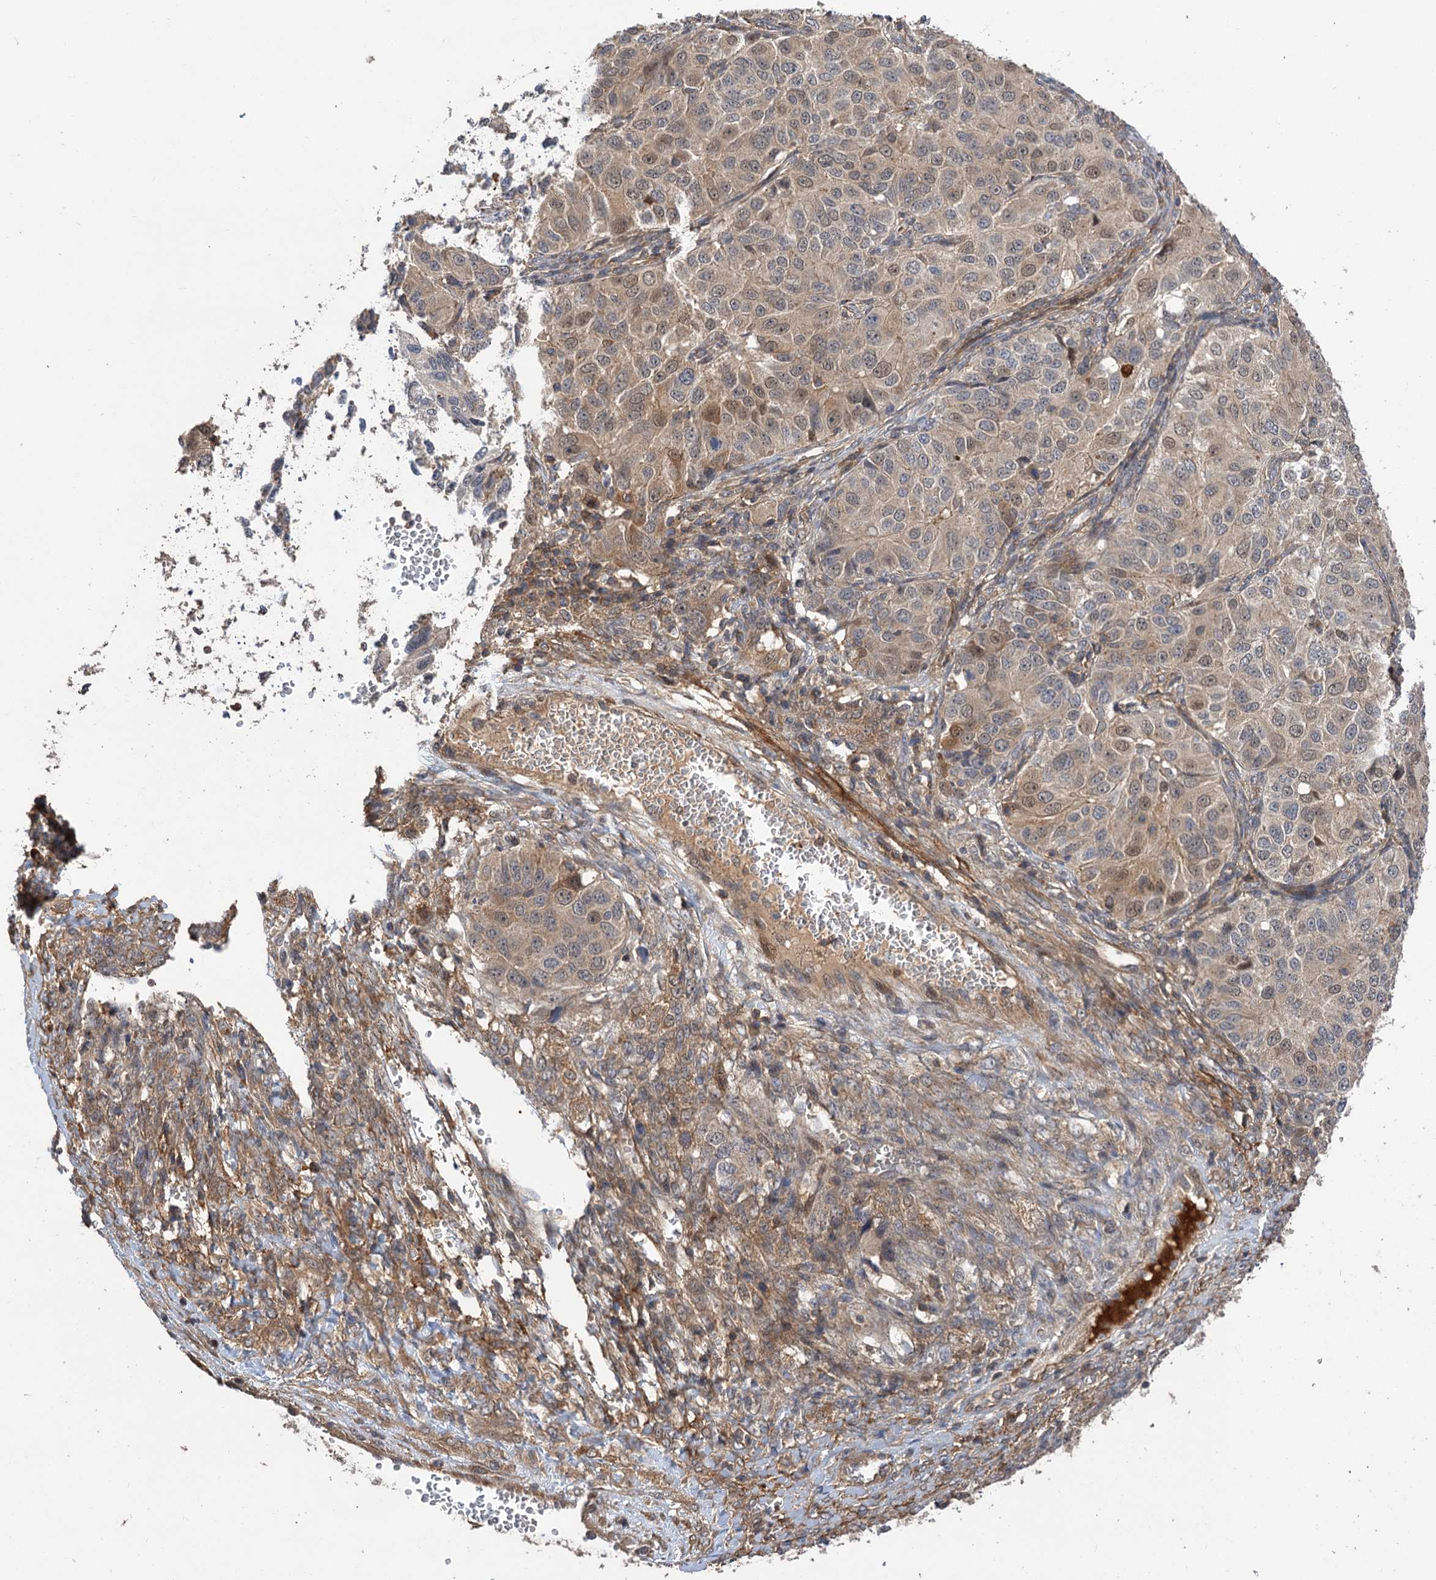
{"staining": {"intensity": "weak", "quantity": ">75%", "location": "cytoplasmic/membranous,nuclear"}, "tissue": "ovarian cancer", "cell_type": "Tumor cells", "image_type": "cancer", "snomed": [{"axis": "morphology", "description": "Carcinoma, endometroid"}, {"axis": "topography", "description": "Ovary"}], "caption": "The immunohistochemical stain shows weak cytoplasmic/membranous and nuclear positivity in tumor cells of endometroid carcinoma (ovarian) tissue.", "gene": "FBXW8", "patient": {"sex": "female", "age": 51}}